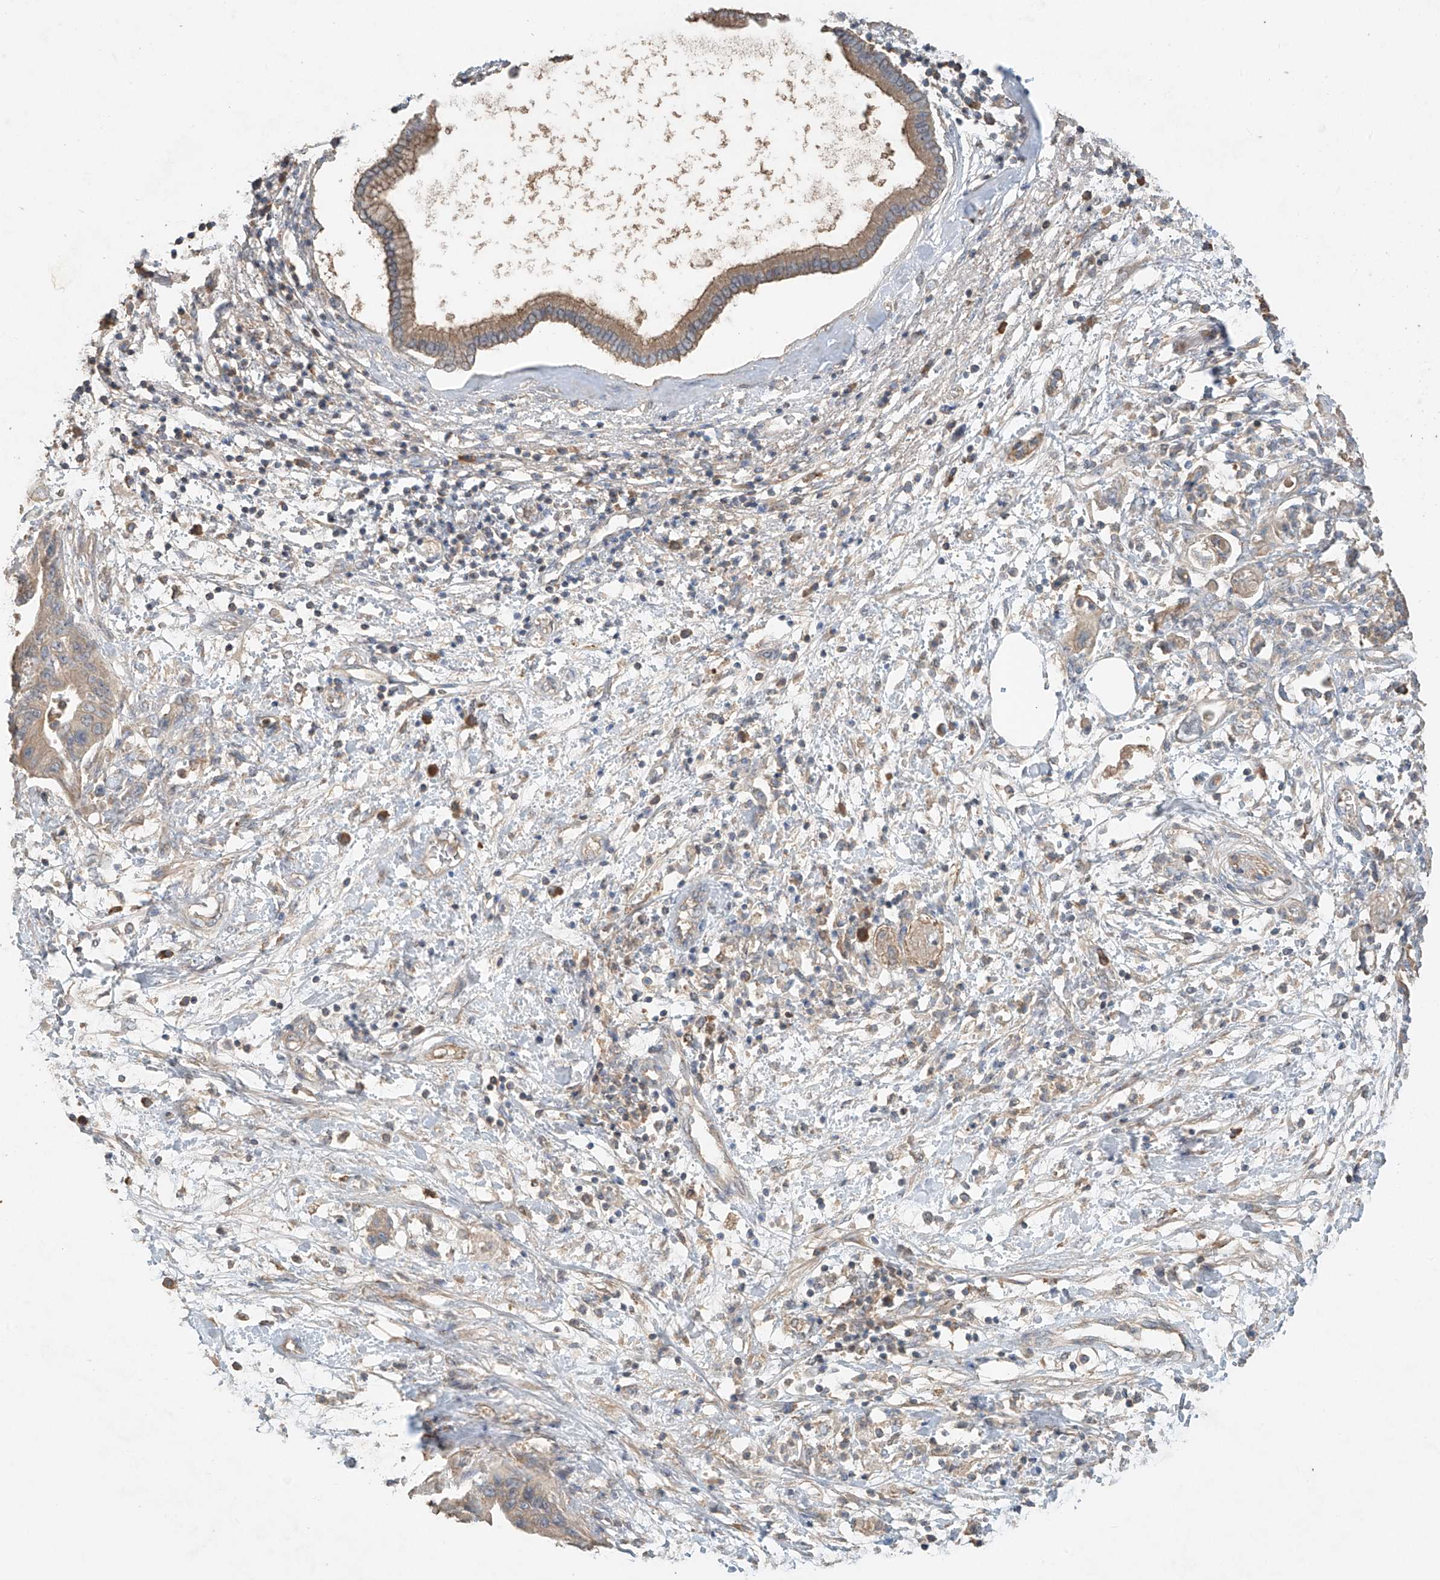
{"staining": {"intensity": "moderate", "quantity": "25%-75%", "location": "cytoplasmic/membranous"}, "tissue": "pancreatic cancer", "cell_type": "Tumor cells", "image_type": "cancer", "snomed": [{"axis": "morphology", "description": "Adenocarcinoma, NOS"}, {"axis": "topography", "description": "Pancreas"}], "caption": "This is a histology image of immunohistochemistry (IHC) staining of adenocarcinoma (pancreatic), which shows moderate expression in the cytoplasmic/membranous of tumor cells.", "gene": "GNB1L", "patient": {"sex": "female", "age": 73}}